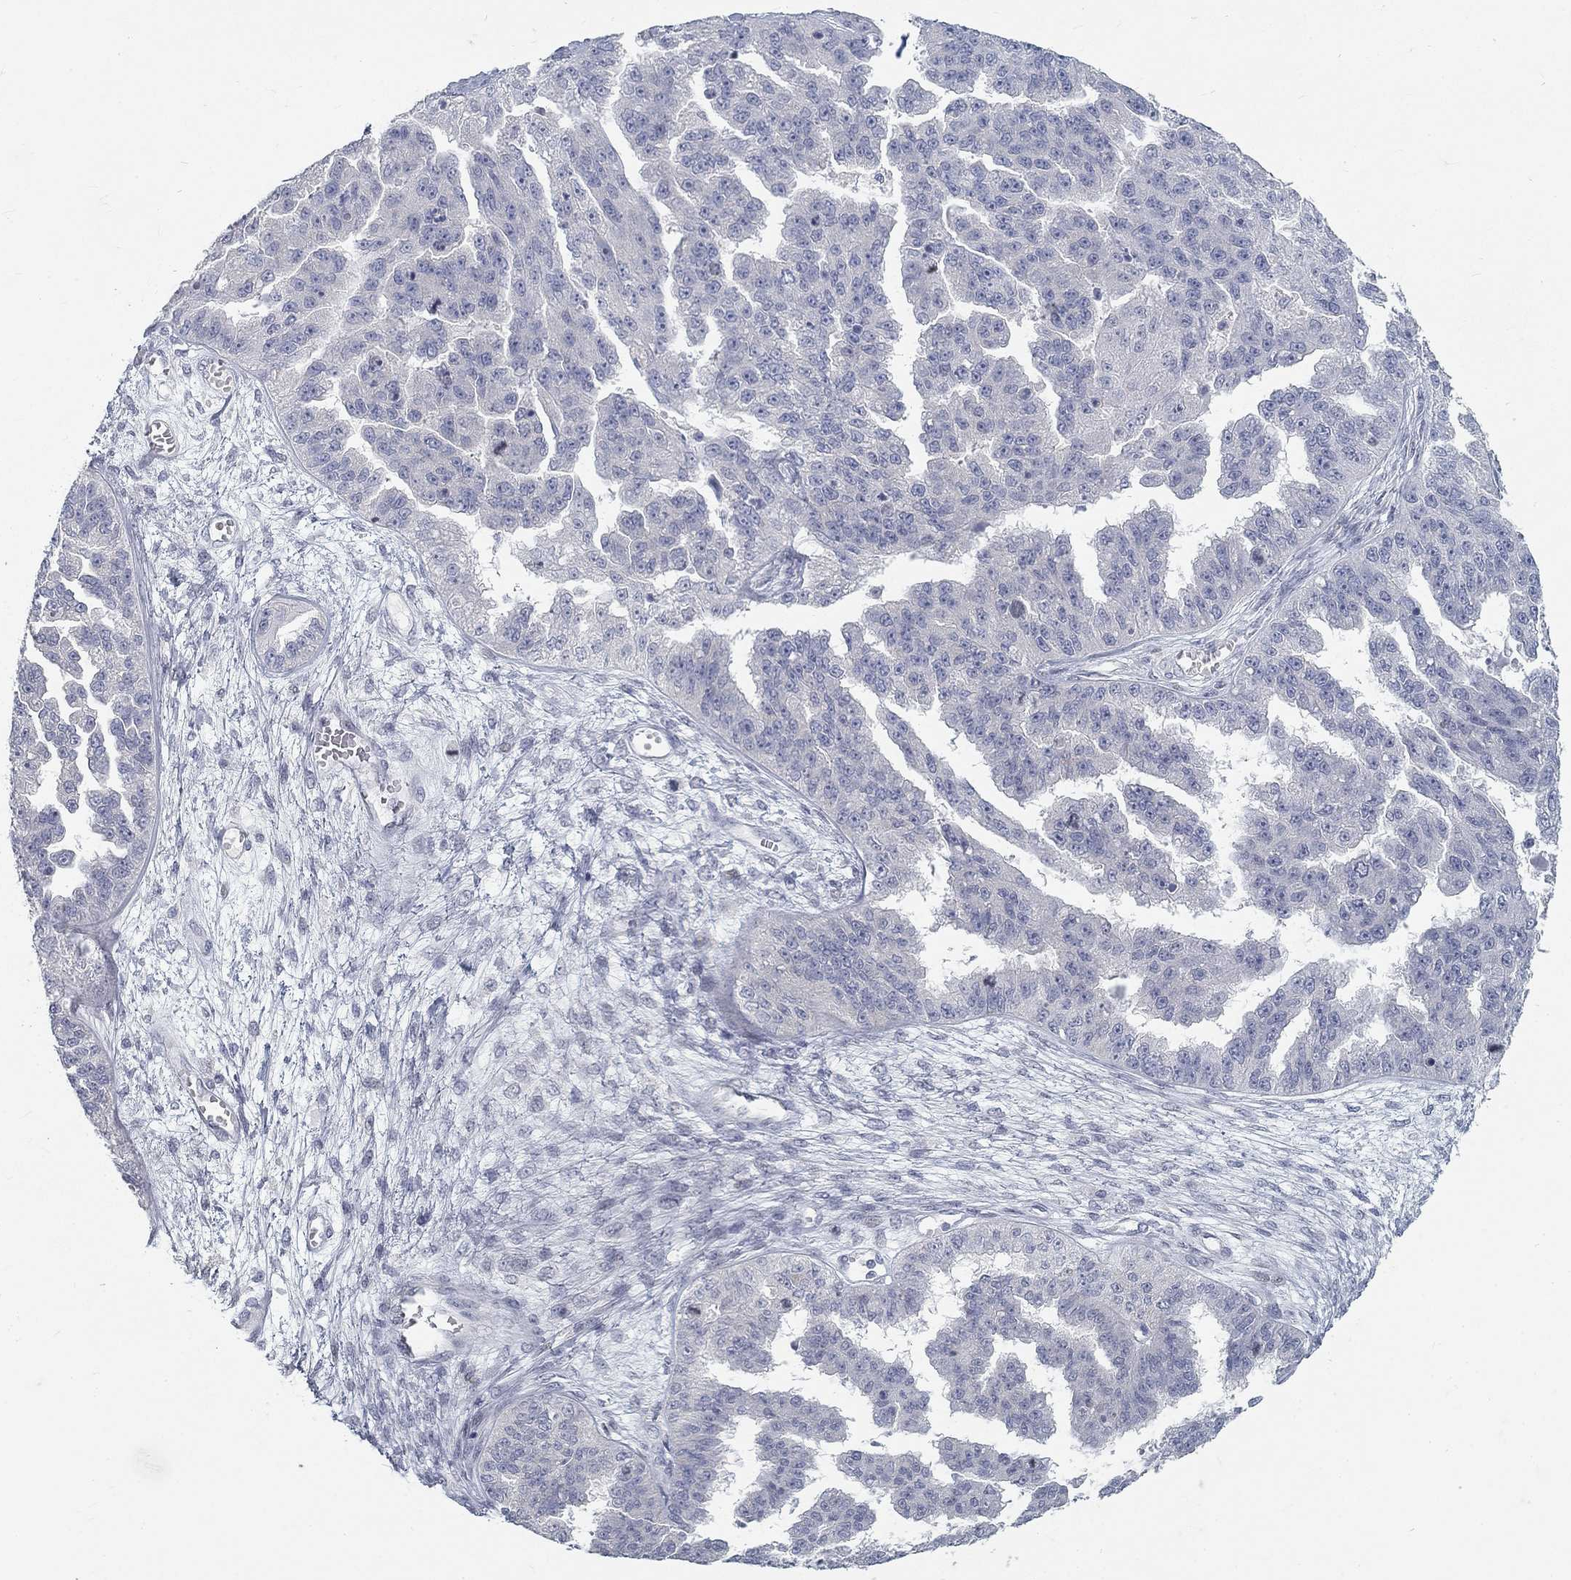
{"staining": {"intensity": "negative", "quantity": "none", "location": "none"}, "tissue": "ovarian cancer", "cell_type": "Tumor cells", "image_type": "cancer", "snomed": [{"axis": "morphology", "description": "Cystadenocarcinoma, serous, NOS"}, {"axis": "topography", "description": "Ovary"}], "caption": "Immunohistochemical staining of ovarian serous cystadenocarcinoma shows no significant positivity in tumor cells.", "gene": "ATP1A3", "patient": {"sex": "female", "age": 58}}